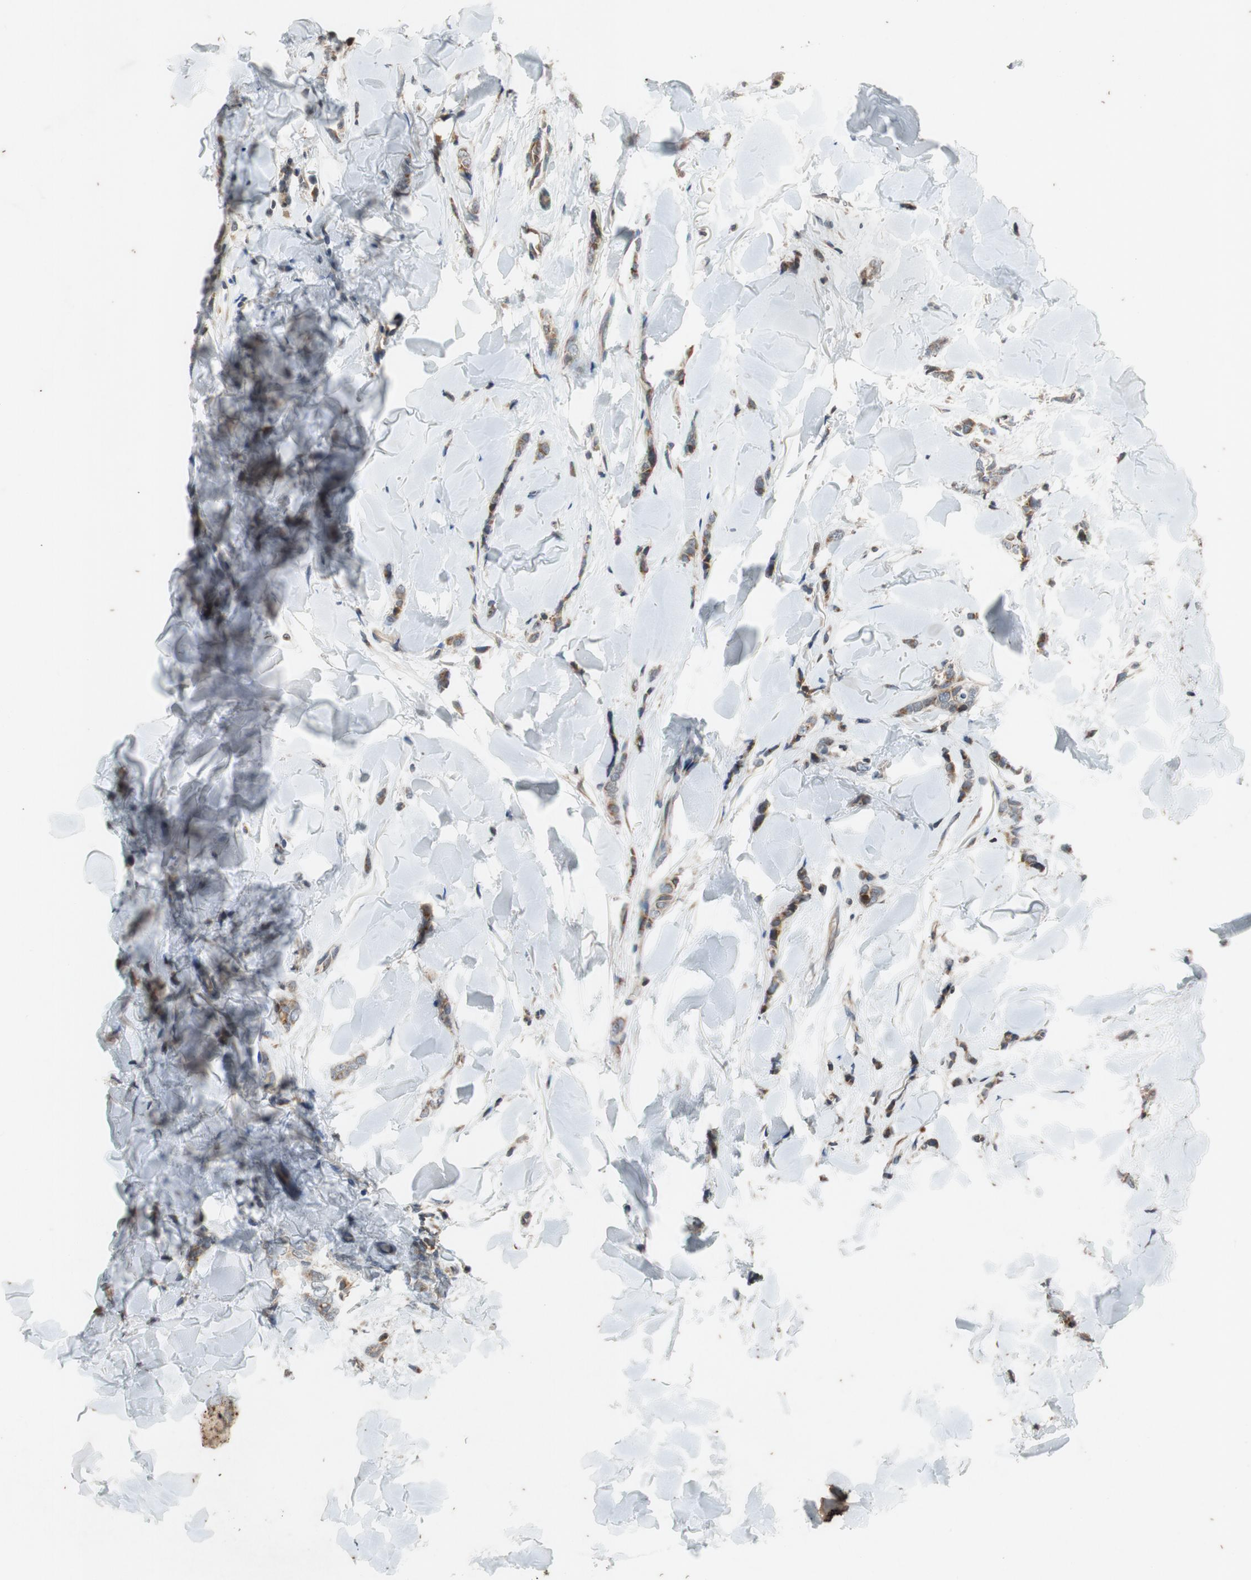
{"staining": {"intensity": "moderate", "quantity": ">75%", "location": "cytoplasmic/membranous"}, "tissue": "breast cancer", "cell_type": "Tumor cells", "image_type": "cancer", "snomed": [{"axis": "morphology", "description": "Lobular carcinoma"}, {"axis": "topography", "description": "Skin"}, {"axis": "topography", "description": "Breast"}], "caption": "Protein staining by IHC exhibits moderate cytoplasmic/membranous expression in approximately >75% of tumor cells in lobular carcinoma (breast).", "gene": "ATP2C1", "patient": {"sex": "female", "age": 46}}